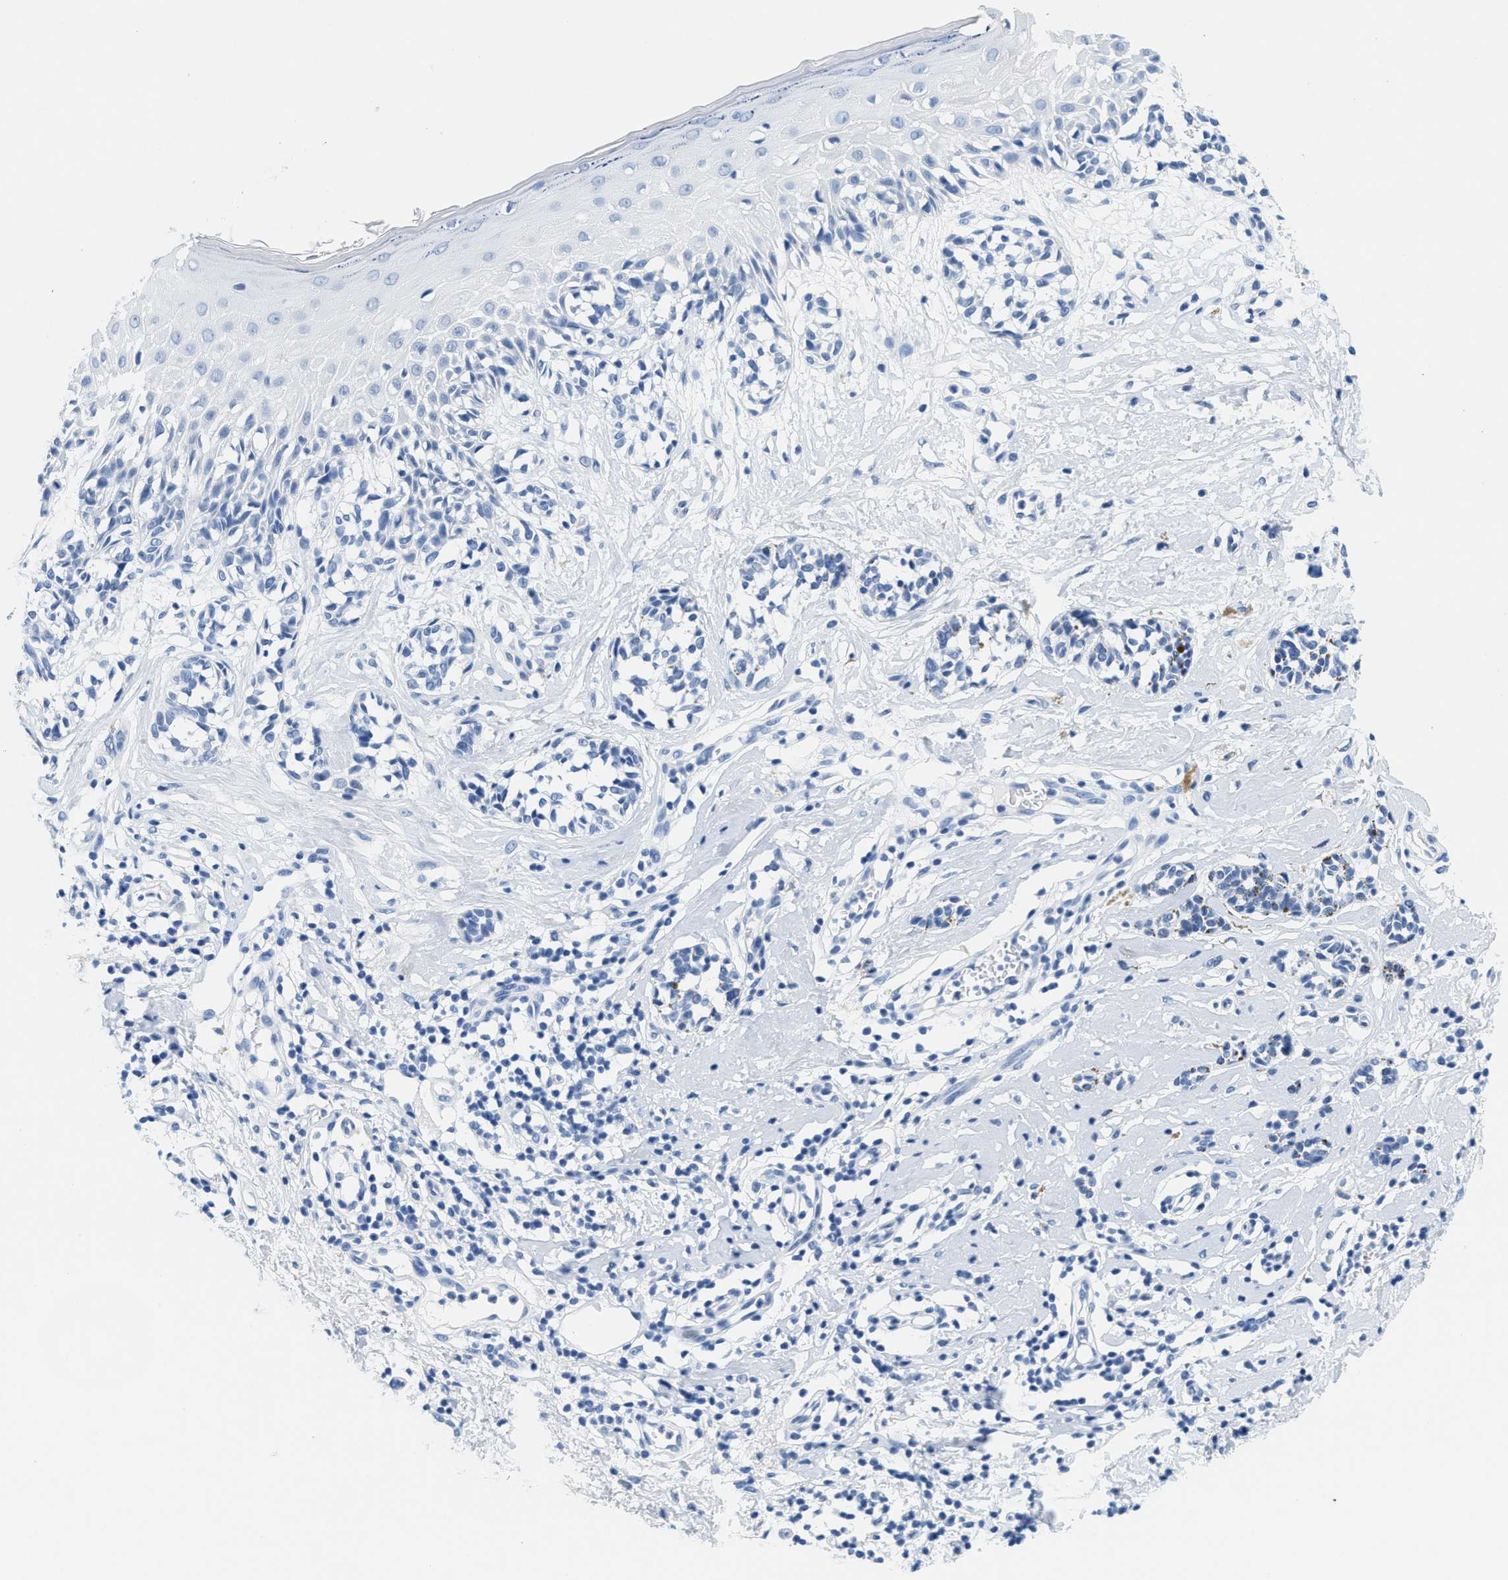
{"staining": {"intensity": "negative", "quantity": "none", "location": "none"}, "tissue": "melanoma", "cell_type": "Tumor cells", "image_type": "cancer", "snomed": [{"axis": "morphology", "description": "Malignant melanoma, NOS"}, {"axis": "topography", "description": "Skin"}], "caption": "A high-resolution micrograph shows immunohistochemistry staining of malignant melanoma, which exhibits no significant positivity in tumor cells.", "gene": "GSN", "patient": {"sex": "male", "age": 64}}